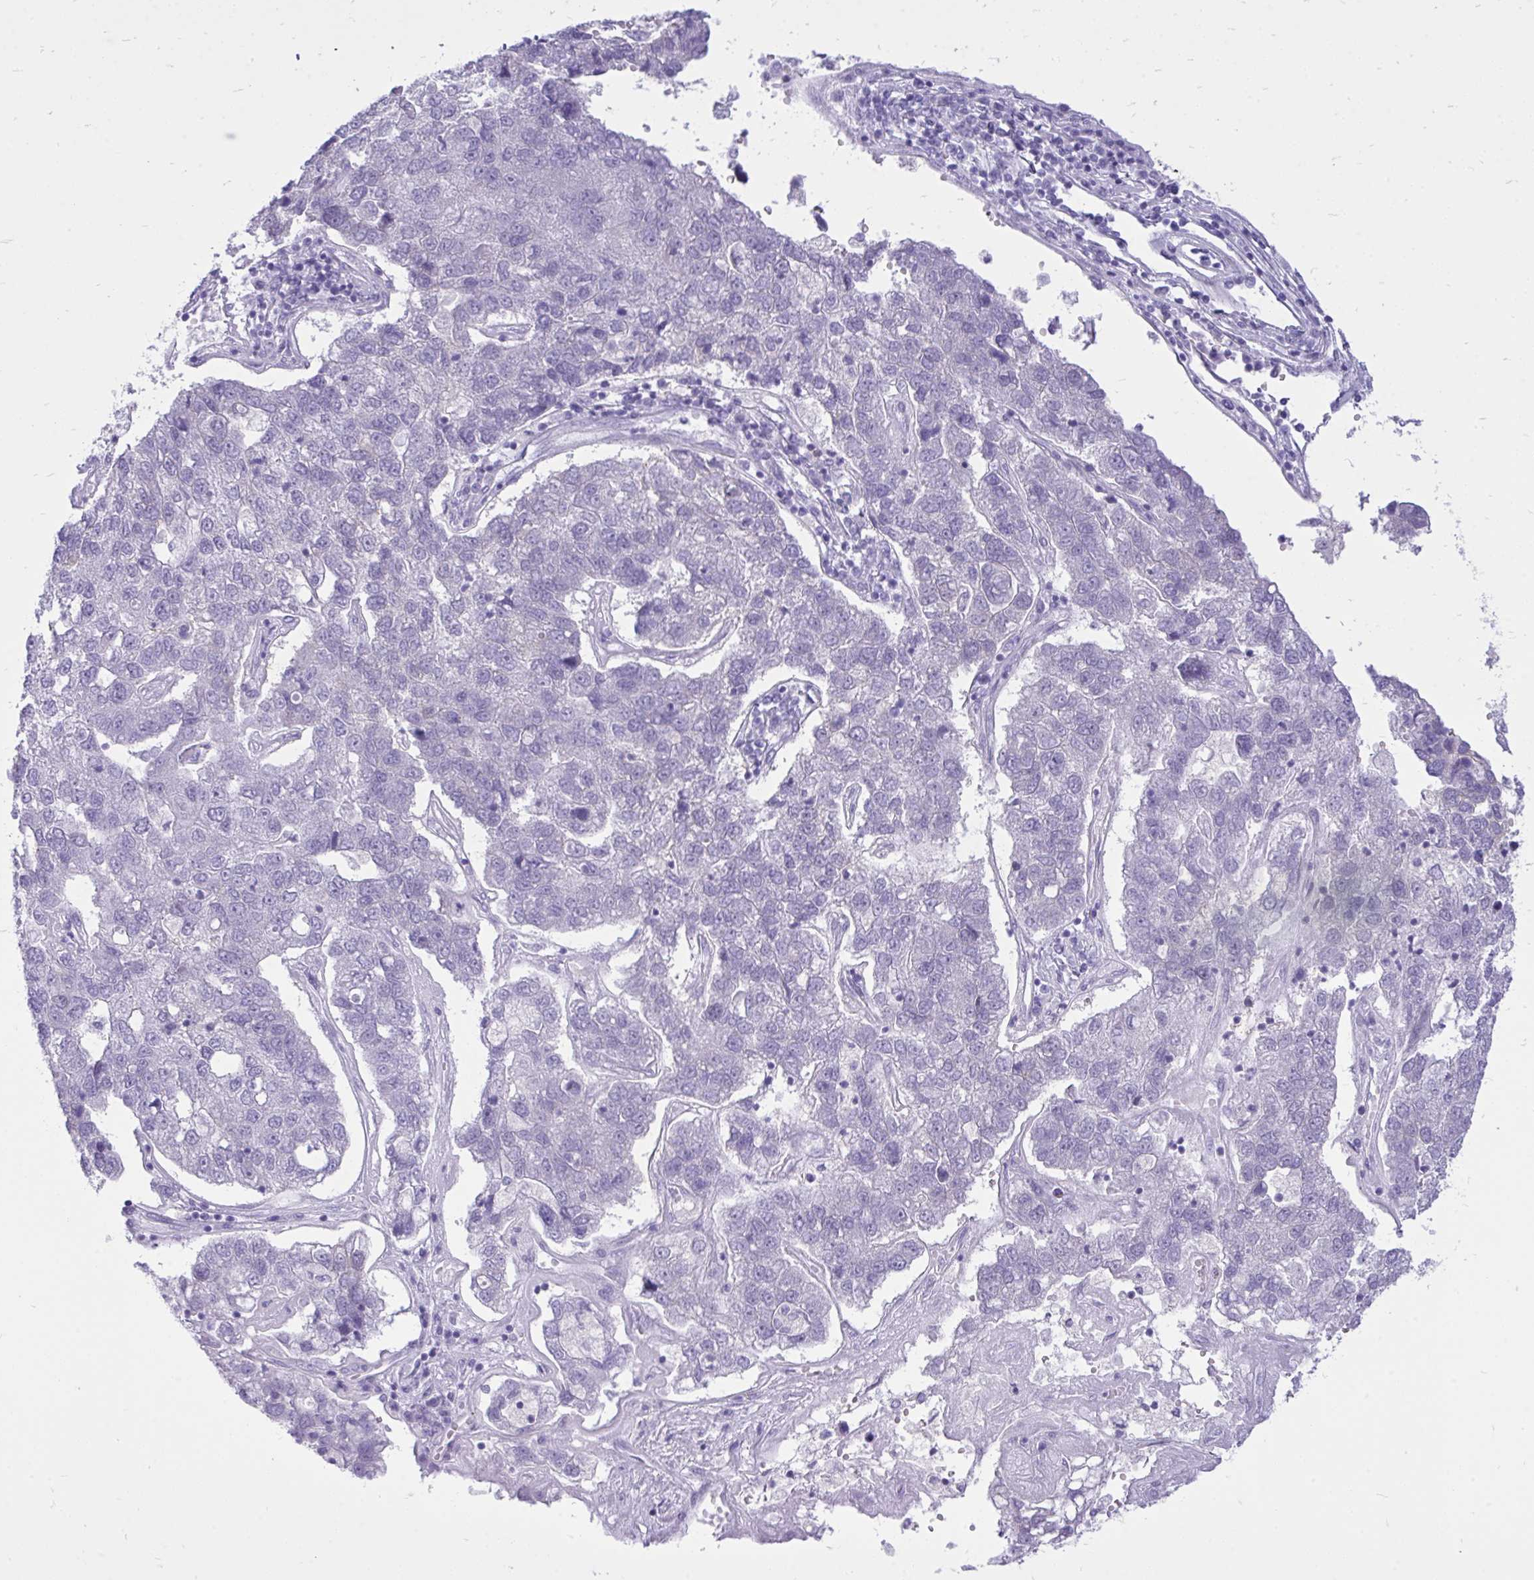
{"staining": {"intensity": "negative", "quantity": "none", "location": "none"}, "tissue": "pancreatic cancer", "cell_type": "Tumor cells", "image_type": "cancer", "snomed": [{"axis": "morphology", "description": "Adenocarcinoma, NOS"}, {"axis": "topography", "description": "Pancreas"}], "caption": "The immunohistochemistry image has no significant expression in tumor cells of pancreatic cancer tissue.", "gene": "SPTBN2", "patient": {"sex": "female", "age": 61}}